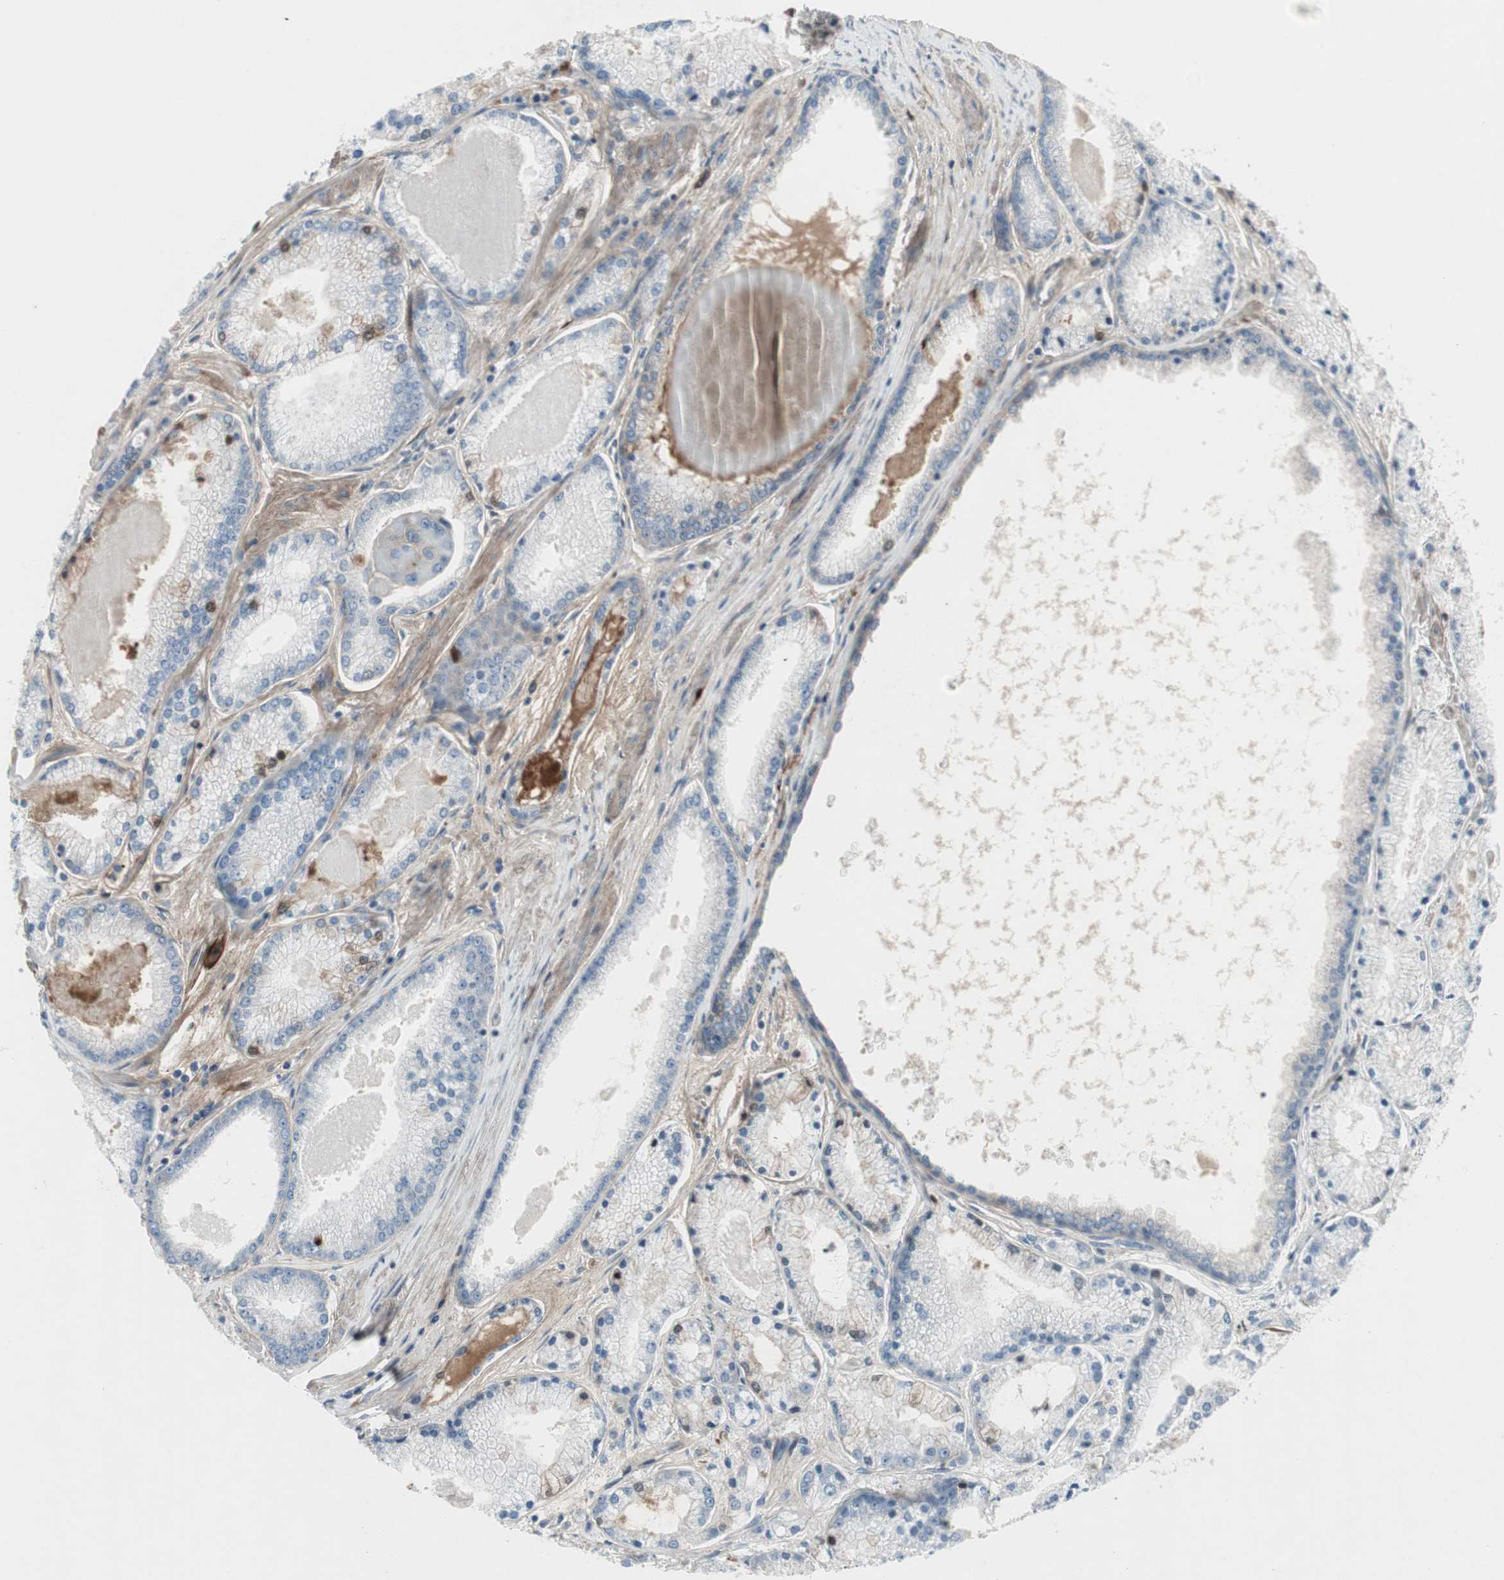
{"staining": {"intensity": "negative", "quantity": "none", "location": "none"}, "tissue": "prostate cancer", "cell_type": "Tumor cells", "image_type": "cancer", "snomed": [{"axis": "morphology", "description": "Adenocarcinoma, High grade"}, {"axis": "topography", "description": "Prostate"}], "caption": "Immunohistochemical staining of human prostate cancer (adenocarcinoma (high-grade)) reveals no significant expression in tumor cells.", "gene": "PIGR", "patient": {"sex": "male", "age": 61}}